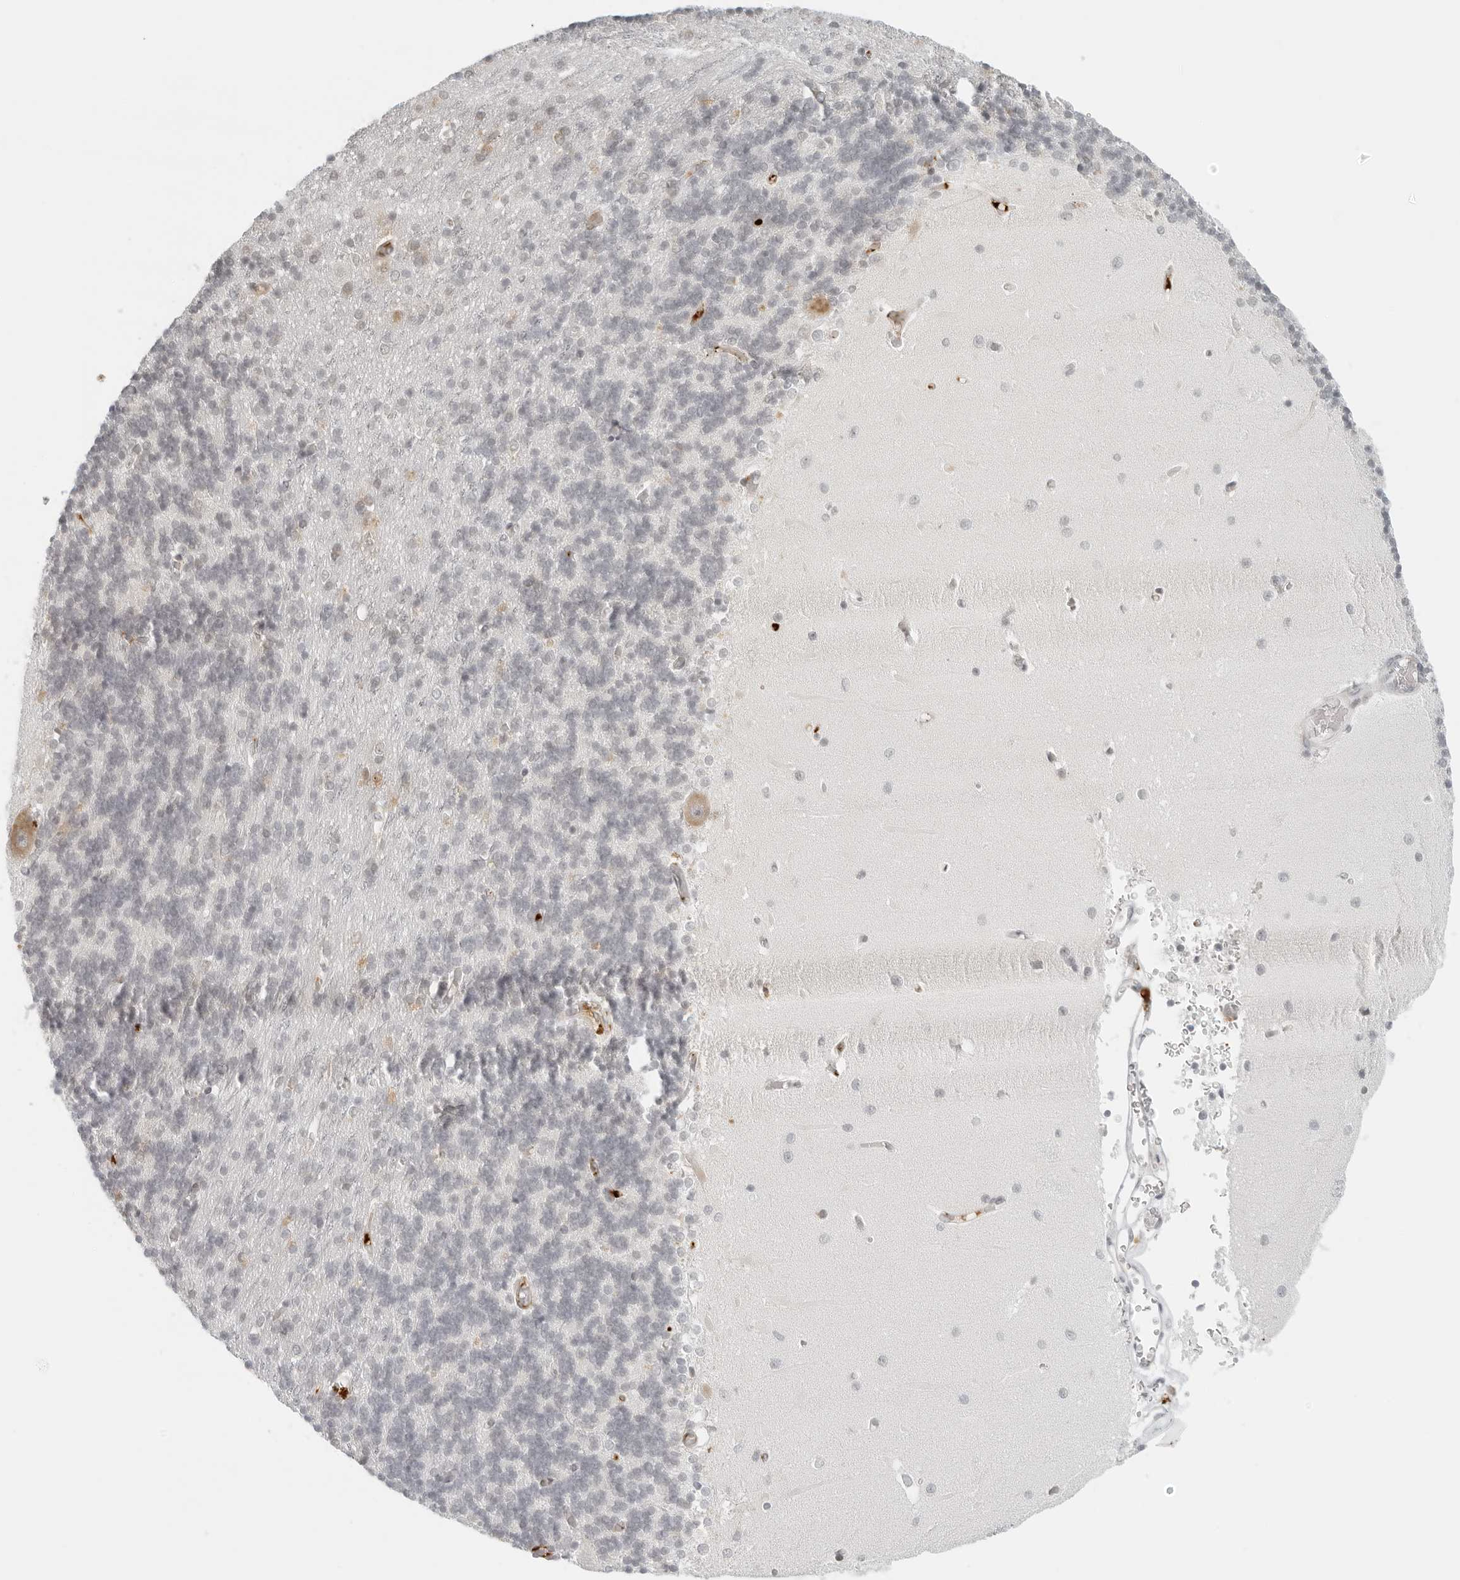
{"staining": {"intensity": "negative", "quantity": "none", "location": "none"}, "tissue": "cerebellum", "cell_type": "Cells in granular layer", "image_type": "normal", "snomed": [{"axis": "morphology", "description": "Normal tissue, NOS"}, {"axis": "topography", "description": "Cerebellum"}], "caption": "IHC micrograph of unremarkable cerebellum: cerebellum stained with DAB (3,3'-diaminobenzidine) displays no significant protein expression in cells in granular layer.", "gene": "ZNF678", "patient": {"sex": "male", "age": 37}}